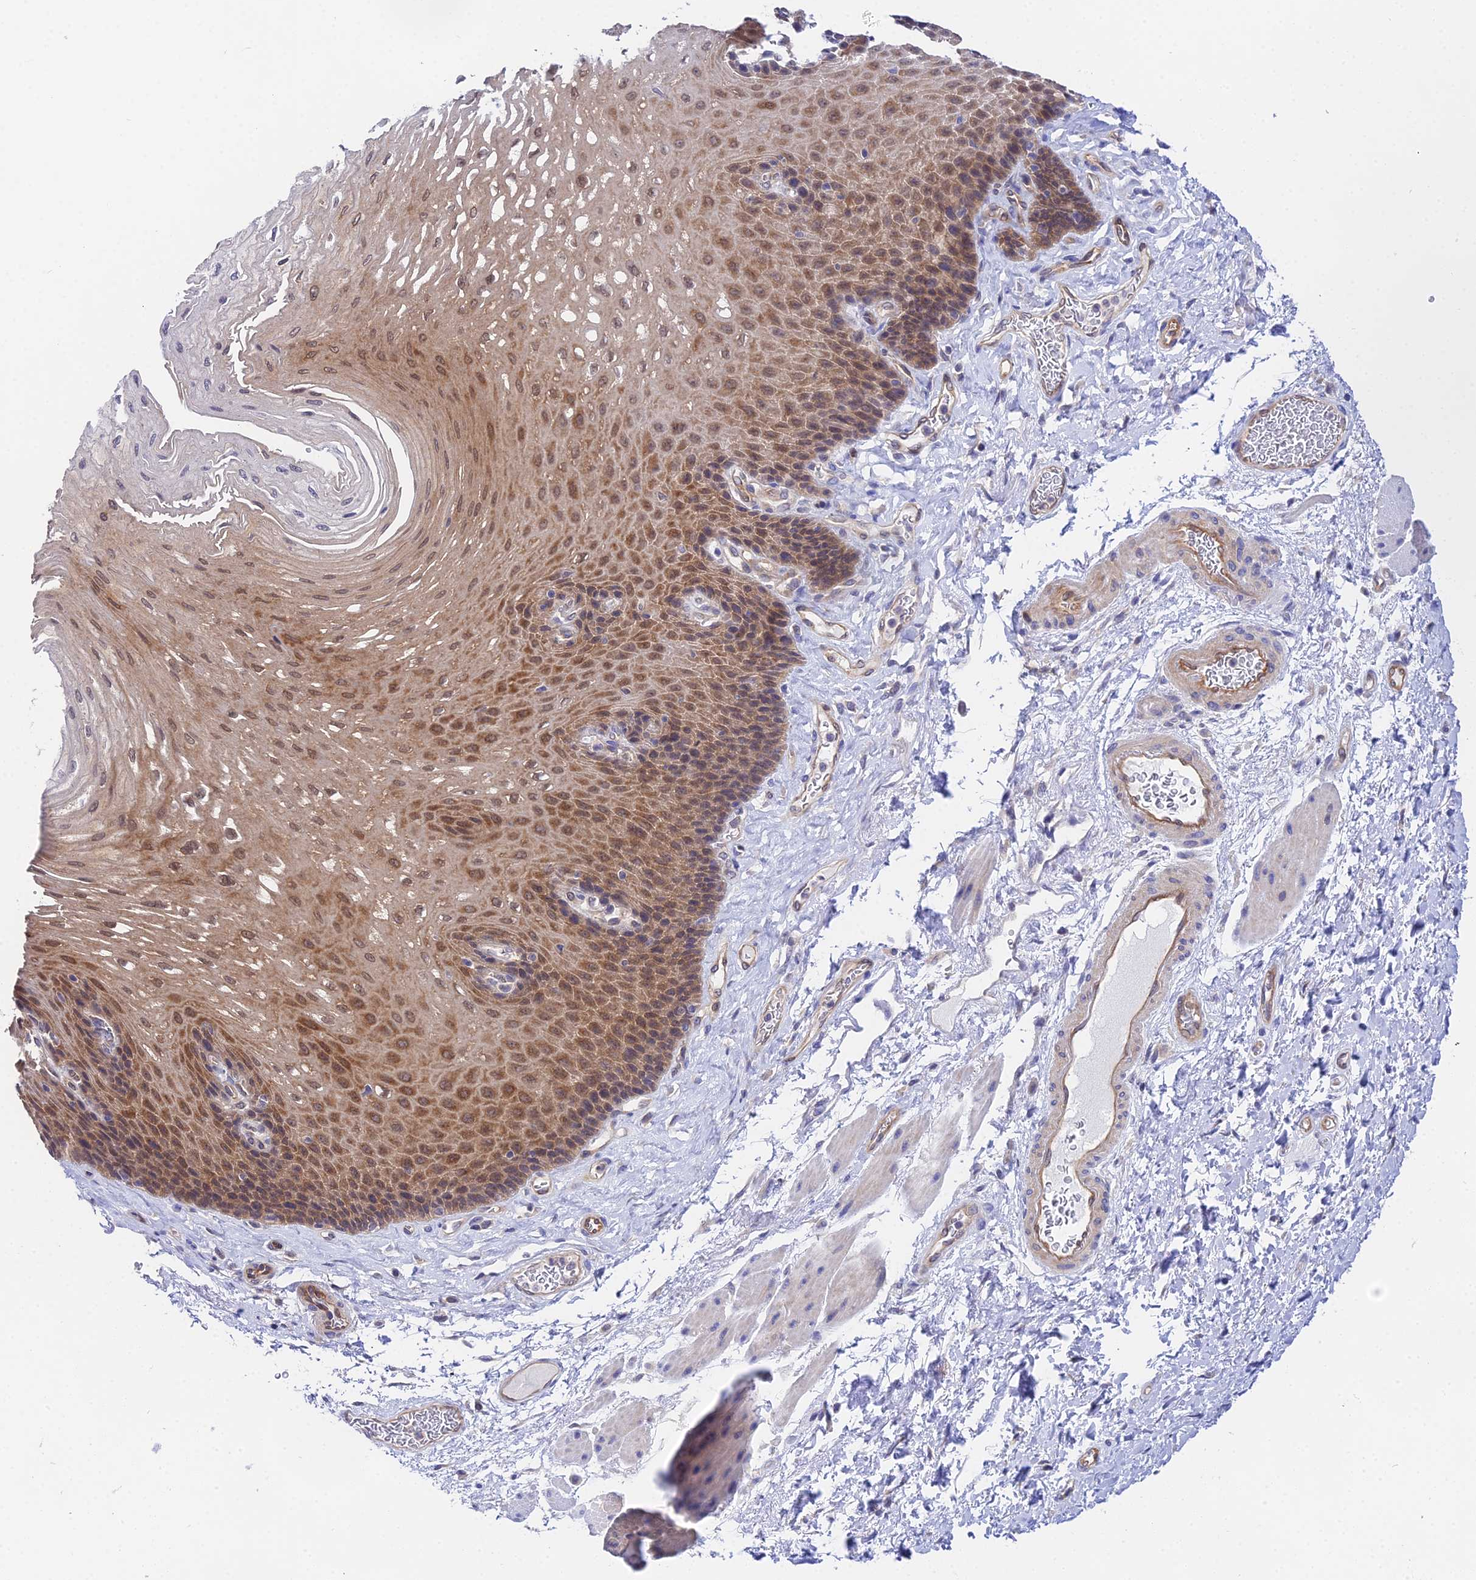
{"staining": {"intensity": "moderate", "quantity": ">75%", "location": "cytoplasmic/membranous,nuclear"}, "tissue": "esophagus", "cell_type": "Squamous epithelial cells", "image_type": "normal", "snomed": [{"axis": "morphology", "description": "Normal tissue, NOS"}, {"axis": "topography", "description": "Esophagus"}], "caption": "A medium amount of moderate cytoplasmic/membranous,nuclear staining is present in about >75% of squamous epithelial cells in unremarkable esophagus.", "gene": "PPP2R2A", "patient": {"sex": "female", "age": 72}}